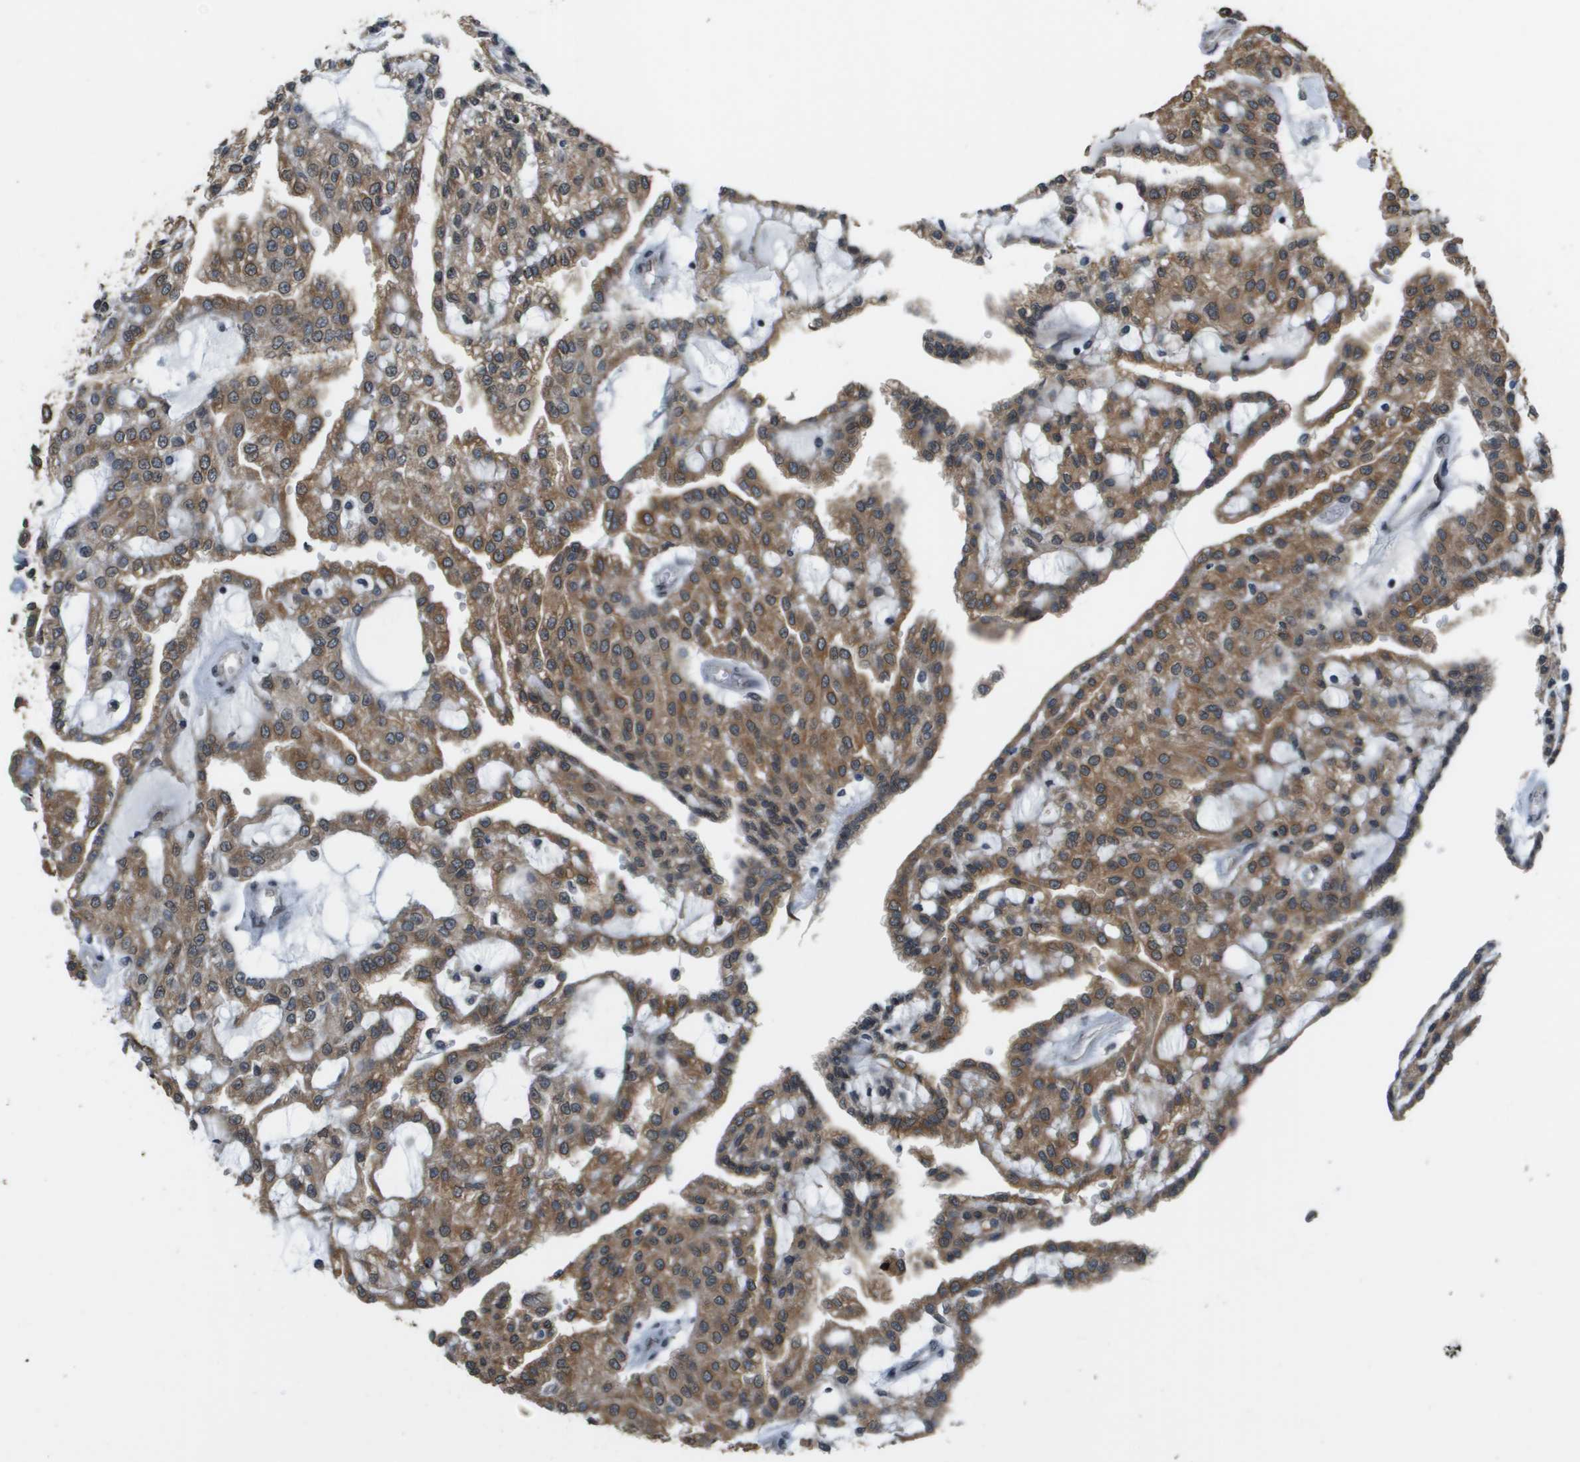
{"staining": {"intensity": "moderate", "quantity": ">75%", "location": "cytoplasmic/membranous"}, "tissue": "renal cancer", "cell_type": "Tumor cells", "image_type": "cancer", "snomed": [{"axis": "morphology", "description": "Adenocarcinoma, NOS"}, {"axis": "topography", "description": "Kidney"}], "caption": "Protein staining of renal adenocarcinoma tissue shows moderate cytoplasmic/membranous positivity in approximately >75% of tumor cells.", "gene": "FANCC", "patient": {"sex": "male", "age": 63}}